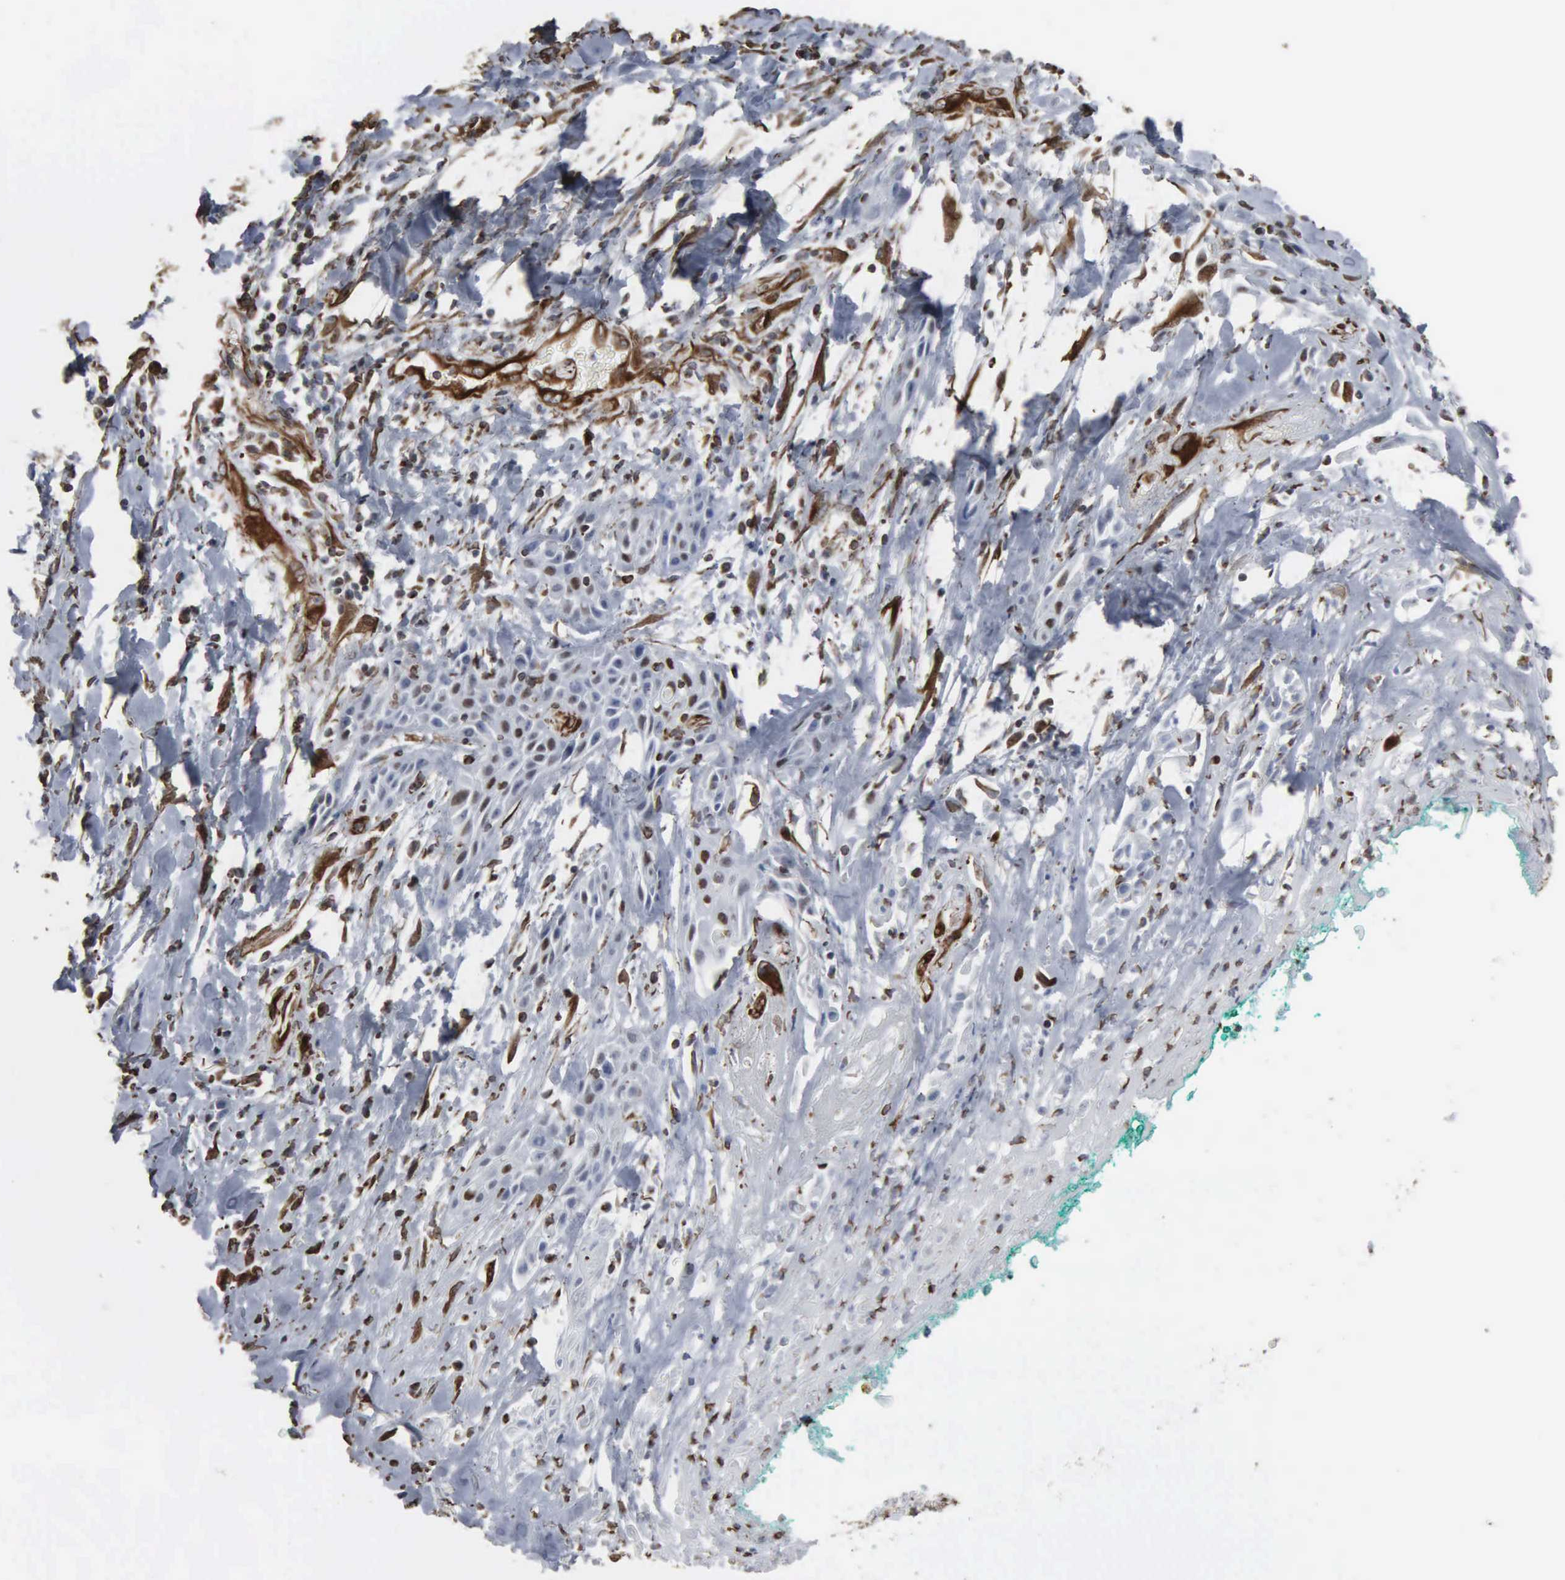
{"staining": {"intensity": "weak", "quantity": "<25%", "location": "nuclear"}, "tissue": "skin cancer", "cell_type": "Tumor cells", "image_type": "cancer", "snomed": [{"axis": "morphology", "description": "Squamous cell carcinoma, NOS"}, {"axis": "topography", "description": "Skin"}, {"axis": "topography", "description": "Anal"}], "caption": "Photomicrograph shows no protein positivity in tumor cells of skin cancer (squamous cell carcinoma) tissue.", "gene": "CCNE1", "patient": {"sex": "male", "age": 64}}